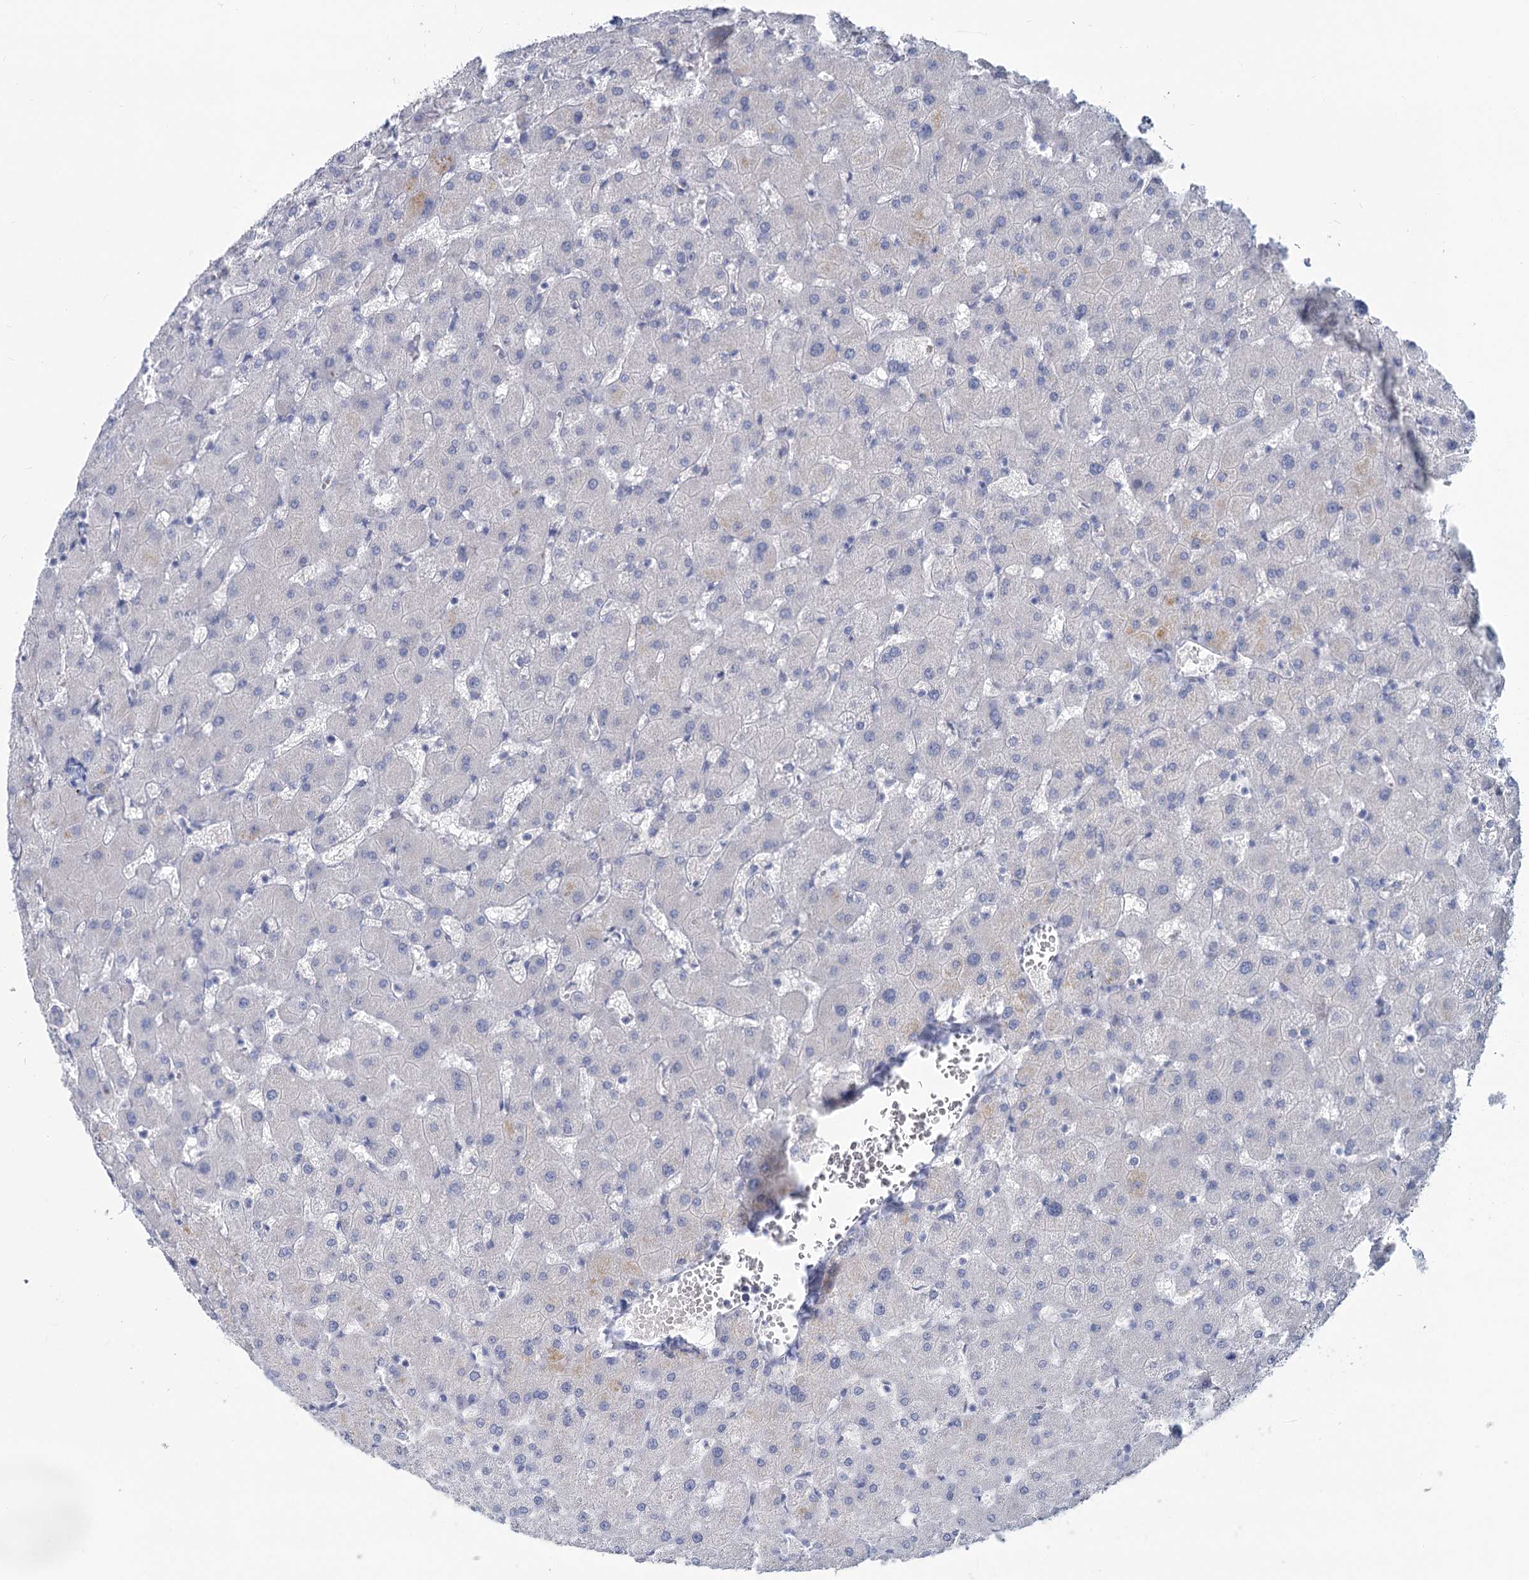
{"staining": {"intensity": "negative", "quantity": "none", "location": "none"}, "tissue": "liver", "cell_type": "Cholangiocytes", "image_type": "normal", "snomed": [{"axis": "morphology", "description": "Normal tissue, NOS"}, {"axis": "topography", "description": "Liver"}], "caption": "Protein analysis of unremarkable liver exhibits no significant staining in cholangiocytes.", "gene": "CHGA", "patient": {"sex": "female", "age": 63}}